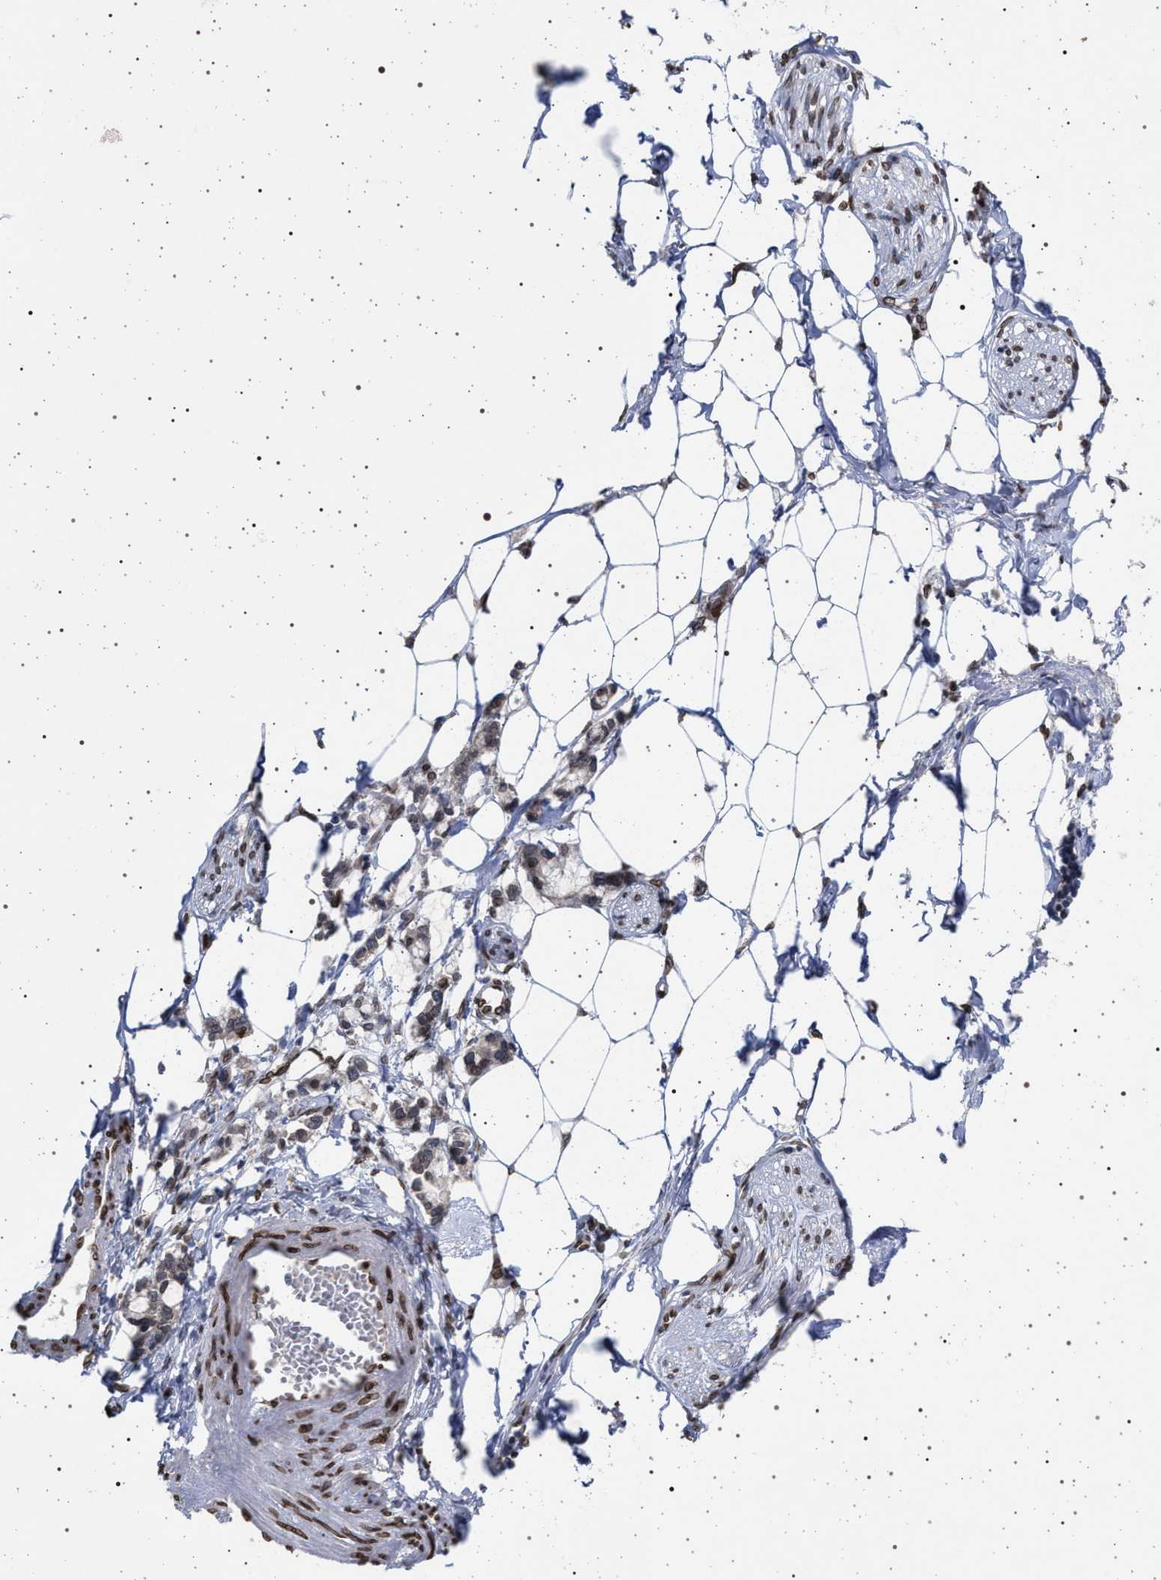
{"staining": {"intensity": "strong", "quantity": ">75%", "location": "nuclear"}, "tissue": "adipose tissue", "cell_type": "Adipocytes", "image_type": "normal", "snomed": [{"axis": "morphology", "description": "Normal tissue, NOS"}, {"axis": "morphology", "description": "Adenocarcinoma, NOS"}, {"axis": "topography", "description": "Colon"}, {"axis": "topography", "description": "Peripheral nerve tissue"}], "caption": "DAB (3,3'-diaminobenzidine) immunohistochemical staining of normal human adipose tissue reveals strong nuclear protein staining in about >75% of adipocytes. Ihc stains the protein in brown and the nuclei are stained blue.", "gene": "ING2", "patient": {"sex": "male", "age": 14}}